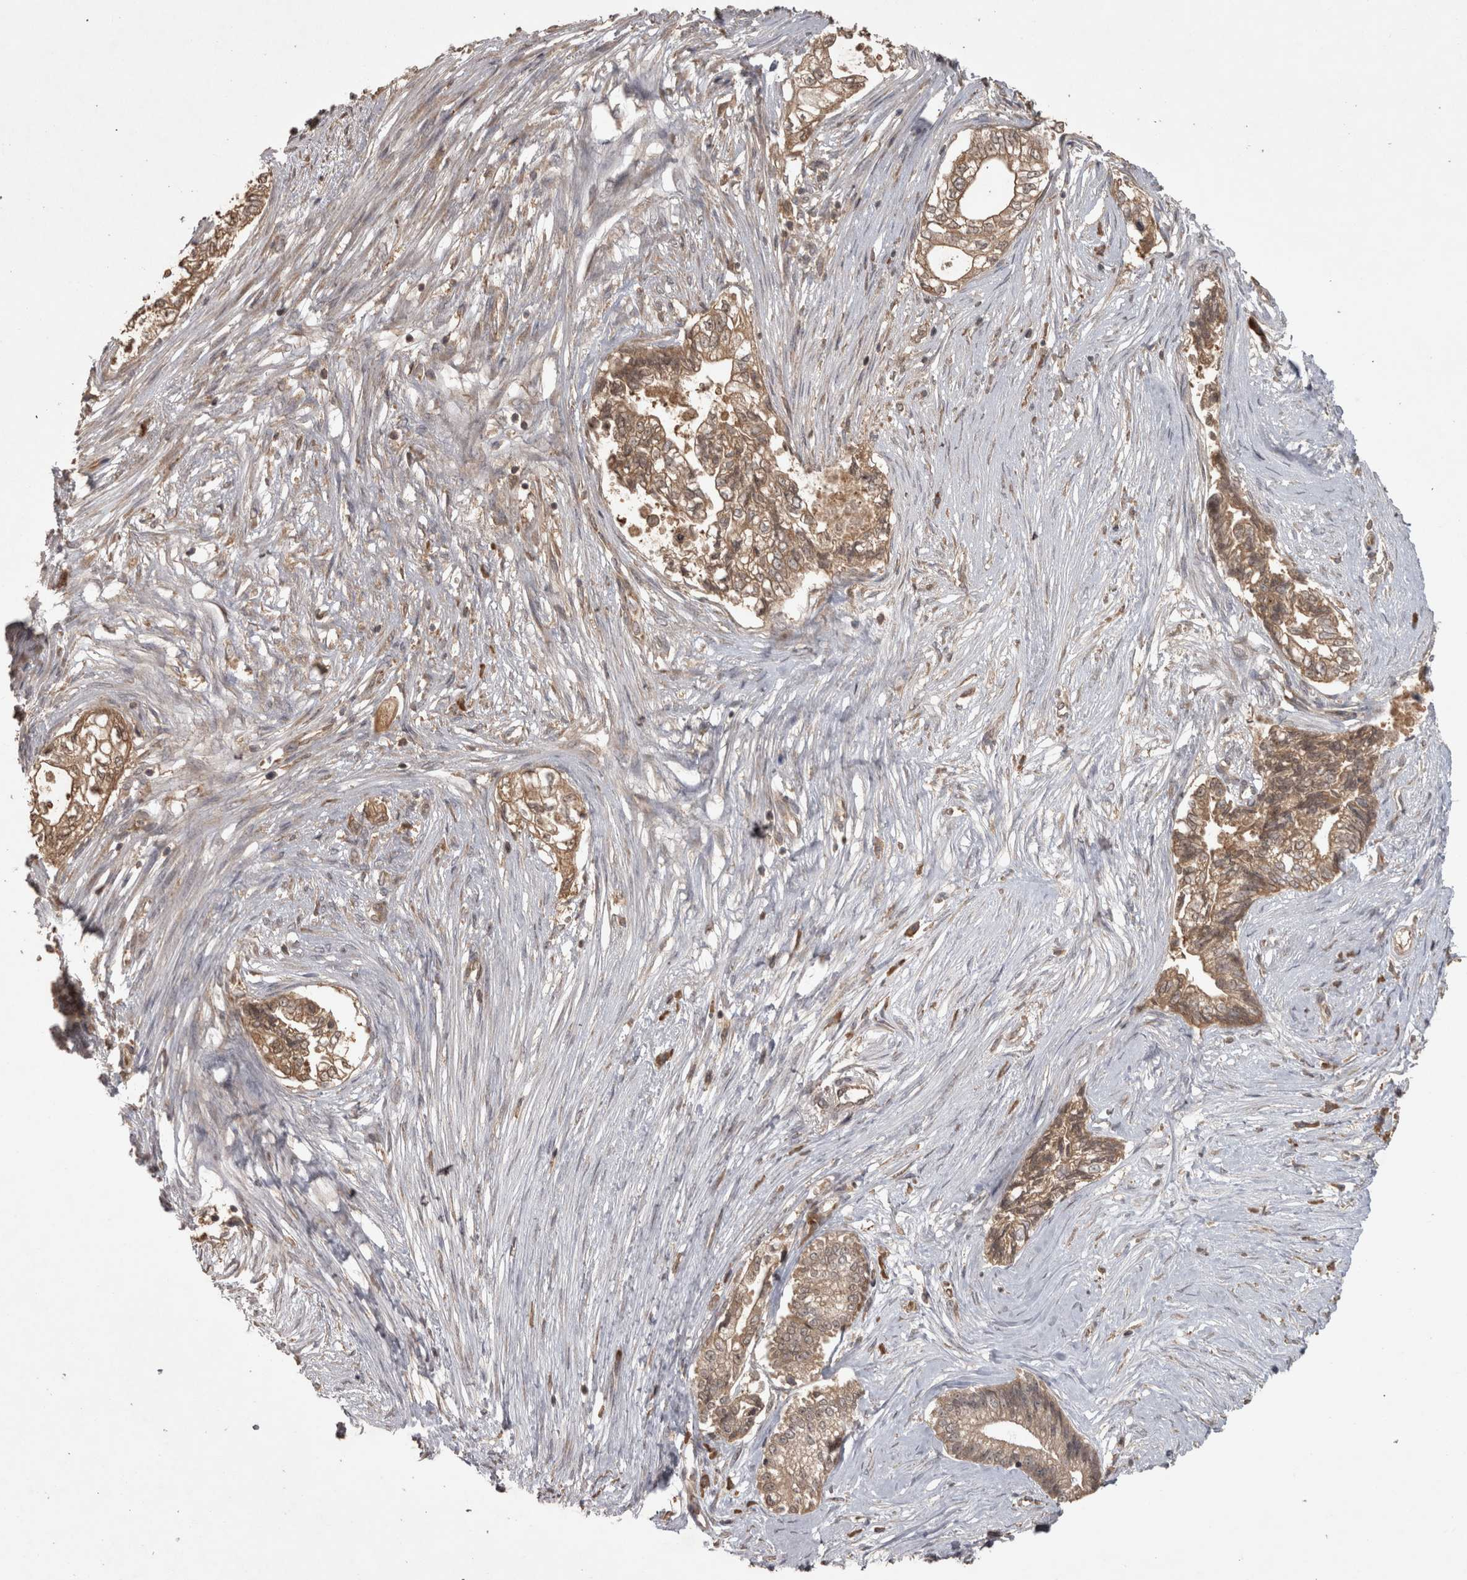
{"staining": {"intensity": "moderate", "quantity": ">75%", "location": "cytoplasmic/membranous"}, "tissue": "pancreatic cancer", "cell_type": "Tumor cells", "image_type": "cancer", "snomed": [{"axis": "morphology", "description": "Adenocarcinoma, NOS"}, {"axis": "topography", "description": "Pancreas"}], "caption": "A micrograph of human pancreatic adenocarcinoma stained for a protein exhibits moderate cytoplasmic/membranous brown staining in tumor cells.", "gene": "MICU3", "patient": {"sex": "male", "age": 72}}